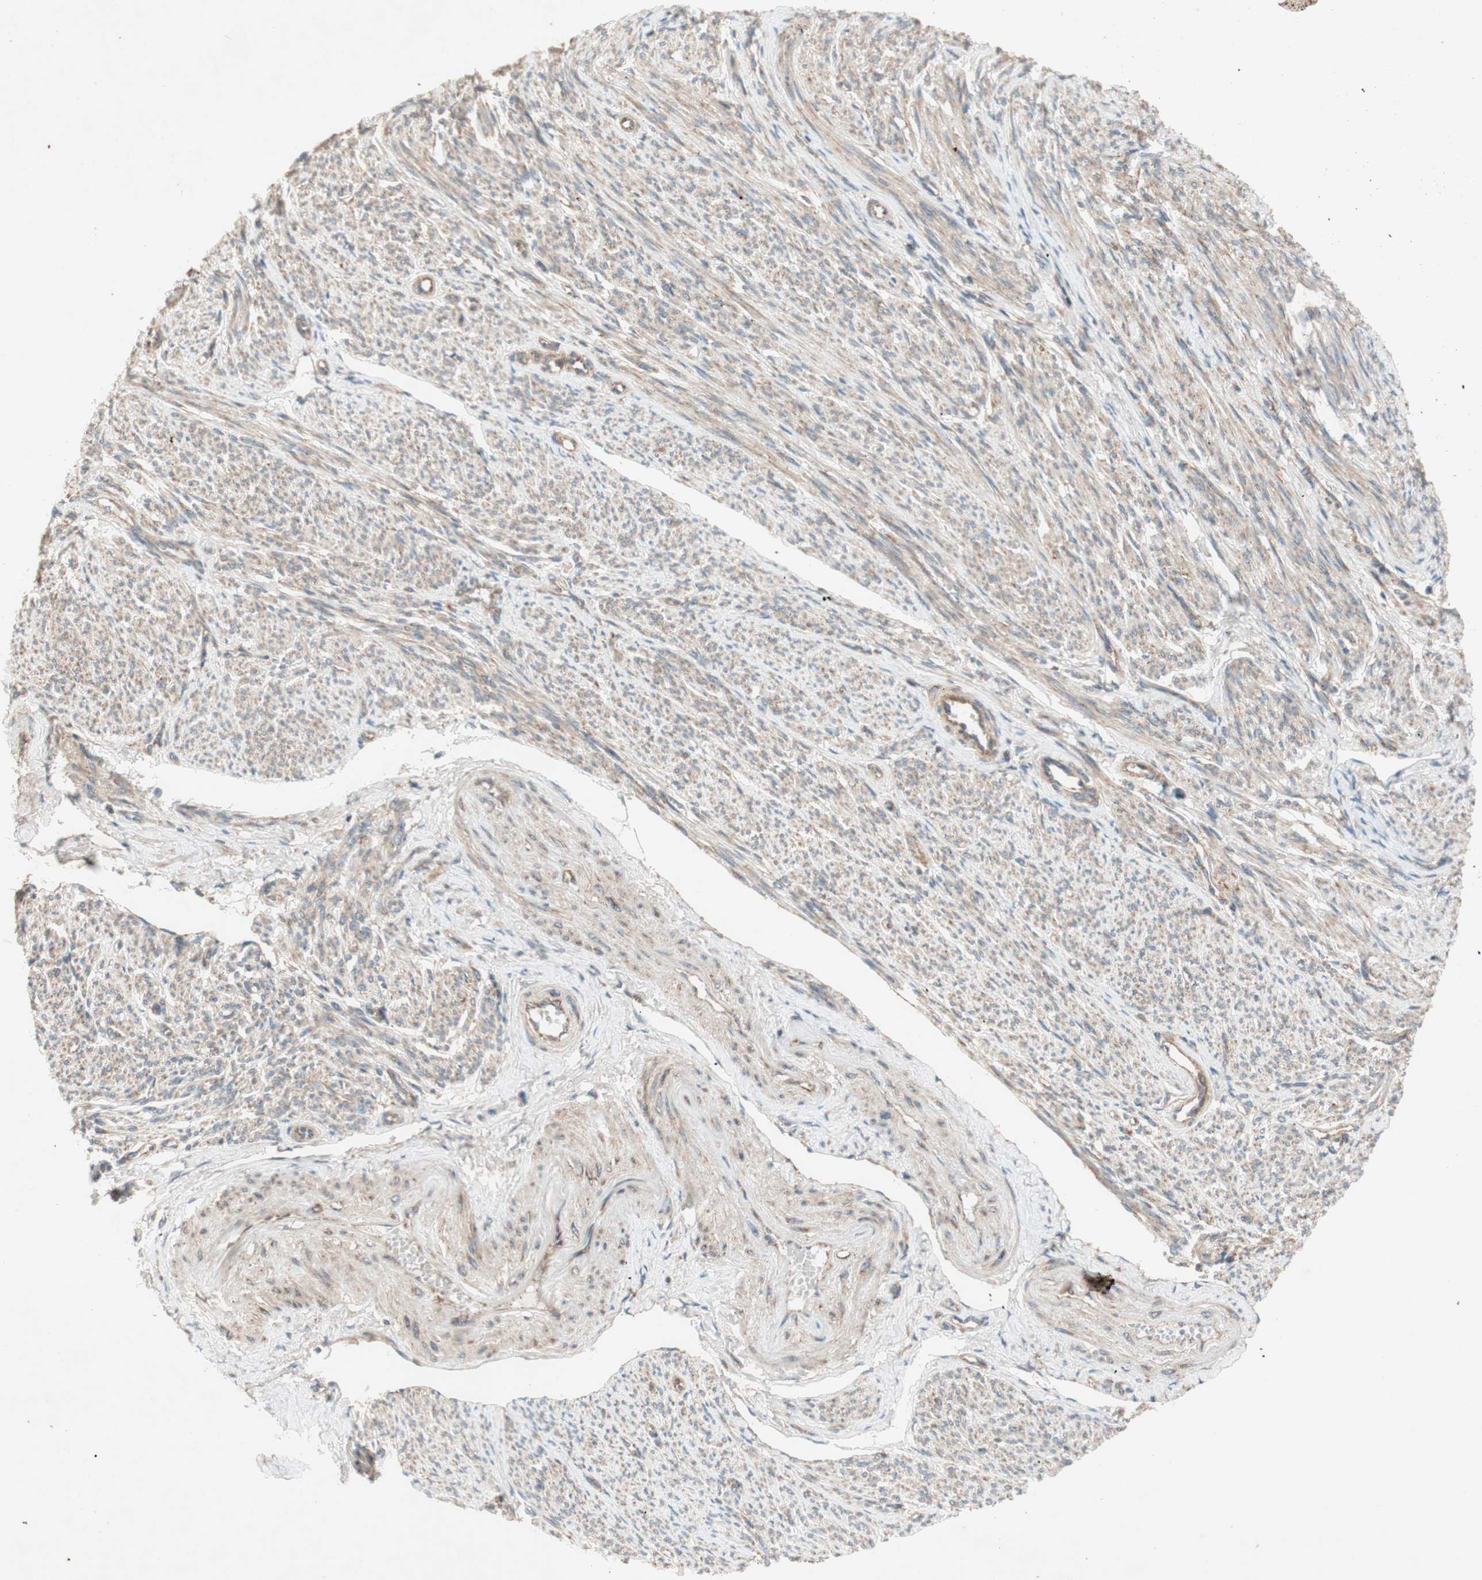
{"staining": {"intensity": "weak", "quantity": ">75%", "location": "cytoplasmic/membranous"}, "tissue": "smooth muscle", "cell_type": "Smooth muscle cells", "image_type": "normal", "snomed": [{"axis": "morphology", "description": "Normal tissue, NOS"}, {"axis": "topography", "description": "Smooth muscle"}], "caption": "Immunohistochemical staining of benign human smooth muscle displays >75% levels of weak cytoplasmic/membranous protein positivity in approximately >75% of smooth muscle cells.", "gene": "SOCS2", "patient": {"sex": "female", "age": 65}}